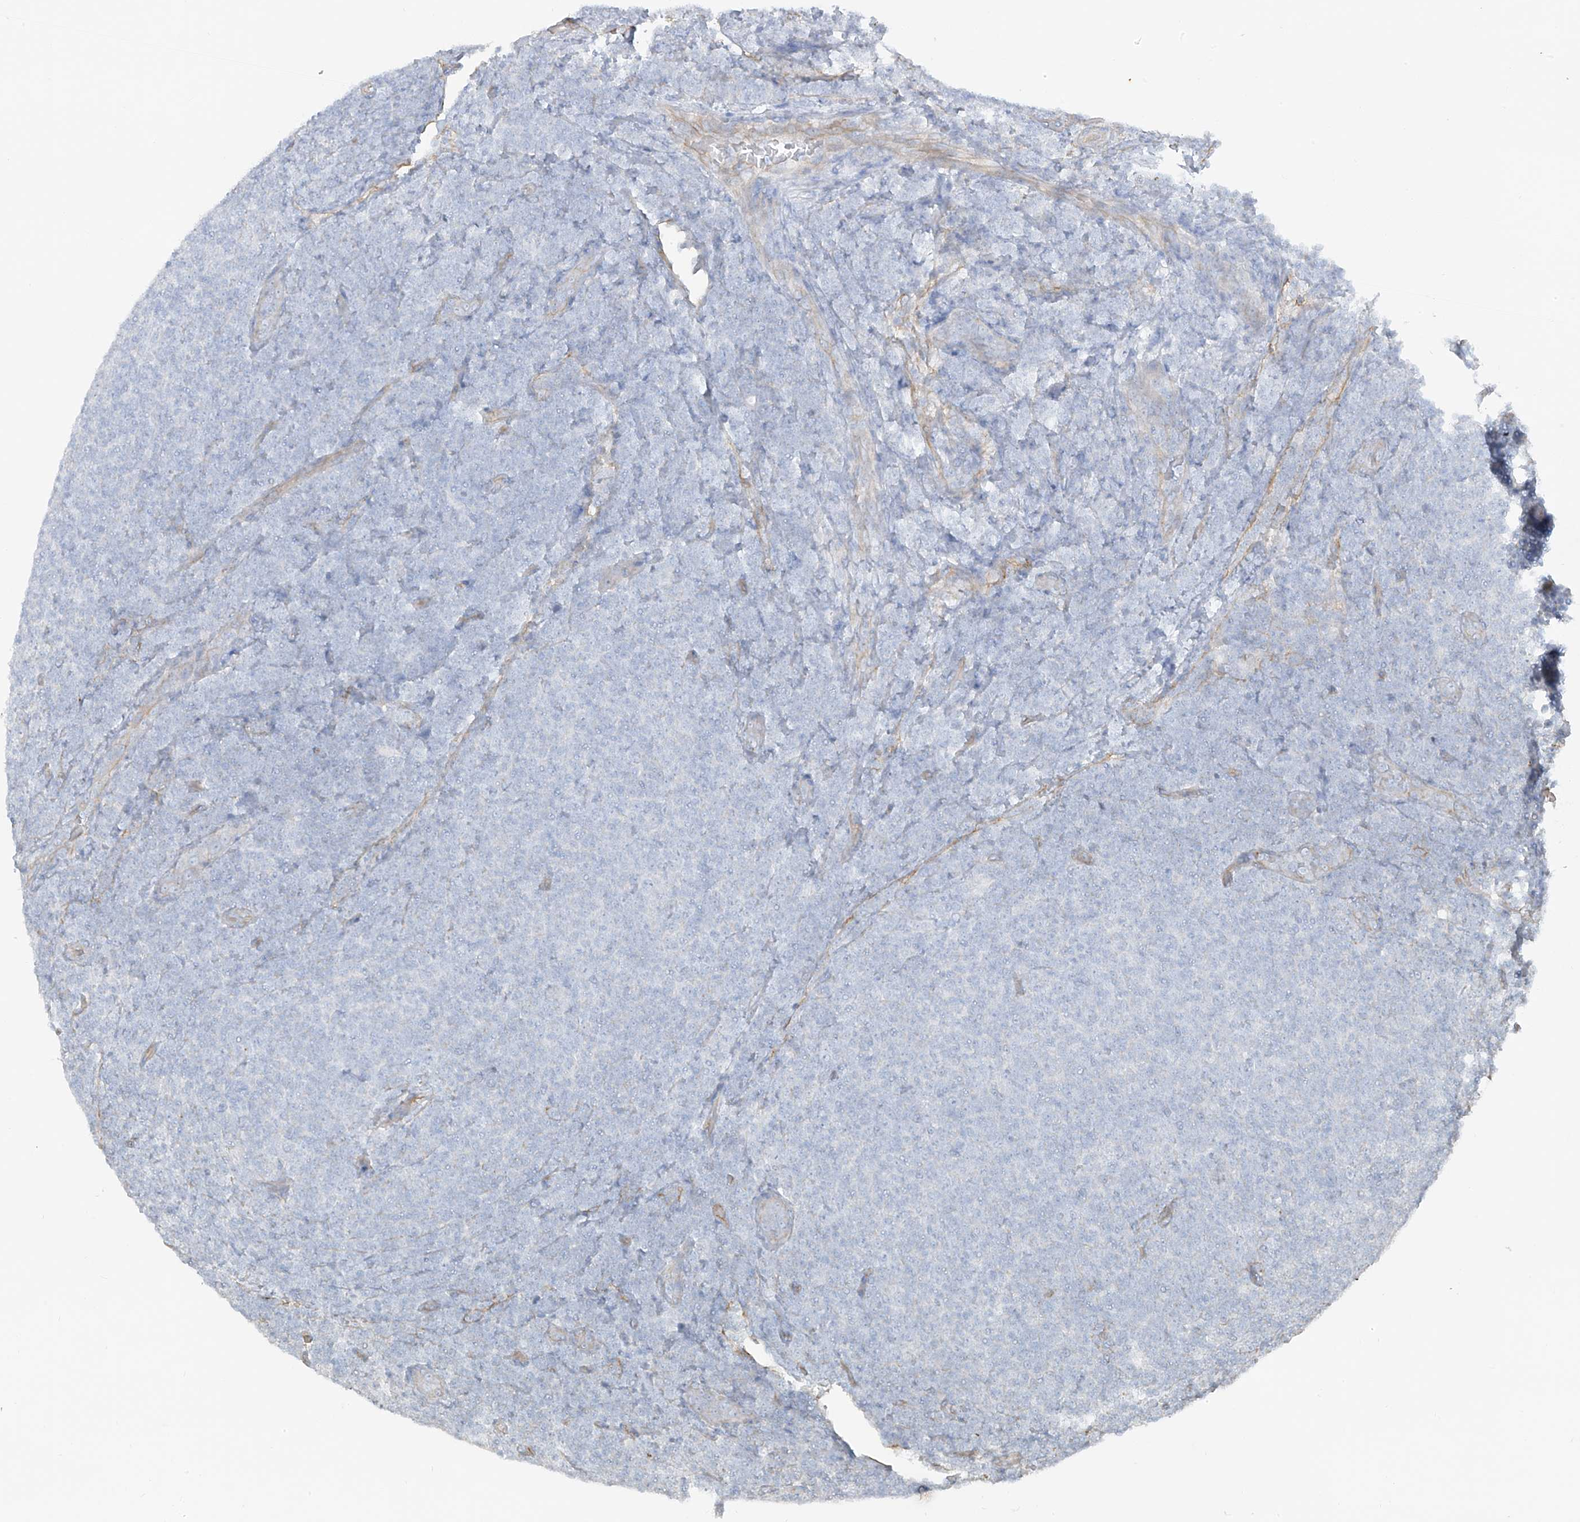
{"staining": {"intensity": "negative", "quantity": "none", "location": "none"}, "tissue": "lymphoma", "cell_type": "Tumor cells", "image_type": "cancer", "snomed": [{"axis": "morphology", "description": "Malignant lymphoma, non-Hodgkin's type, Low grade"}, {"axis": "topography", "description": "Lymph node"}], "caption": "Immunohistochemistry histopathology image of malignant lymphoma, non-Hodgkin's type (low-grade) stained for a protein (brown), which reveals no positivity in tumor cells.", "gene": "TUBE1", "patient": {"sex": "male", "age": 66}}